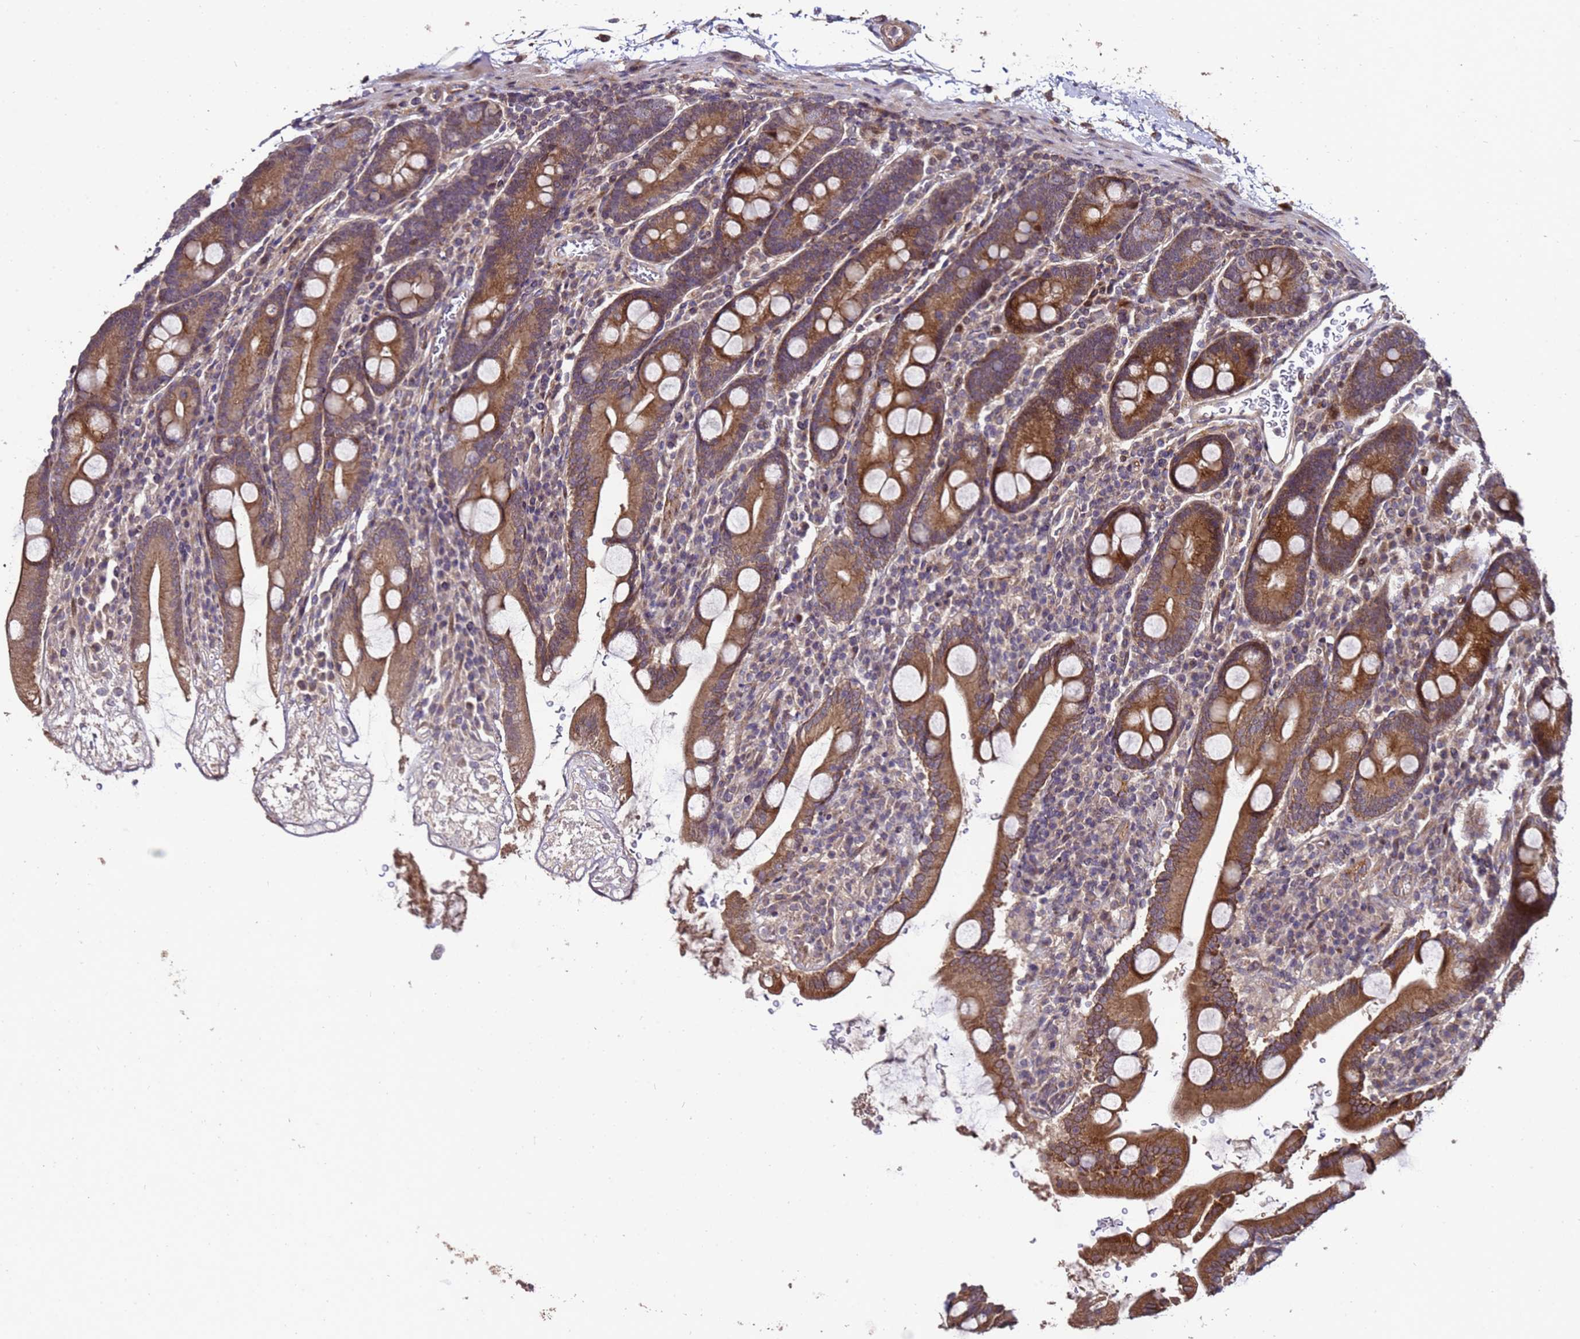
{"staining": {"intensity": "strong", "quantity": ">75%", "location": "cytoplasmic/membranous"}, "tissue": "duodenum", "cell_type": "Glandular cells", "image_type": "normal", "snomed": [{"axis": "morphology", "description": "Normal tissue, NOS"}, {"axis": "topography", "description": "Duodenum"}], "caption": "Normal duodenum was stained to show a protein in brown. There is high levels of strong cytoplasmic/membranous expression in about >75% of glandular cells. (DAB (3,3'-diaminobenzidine) IHC, brown staining for protein, blue staining for nuclei).", "gene": "PRODH", "patient": {"sex": "male", "age": 35}}